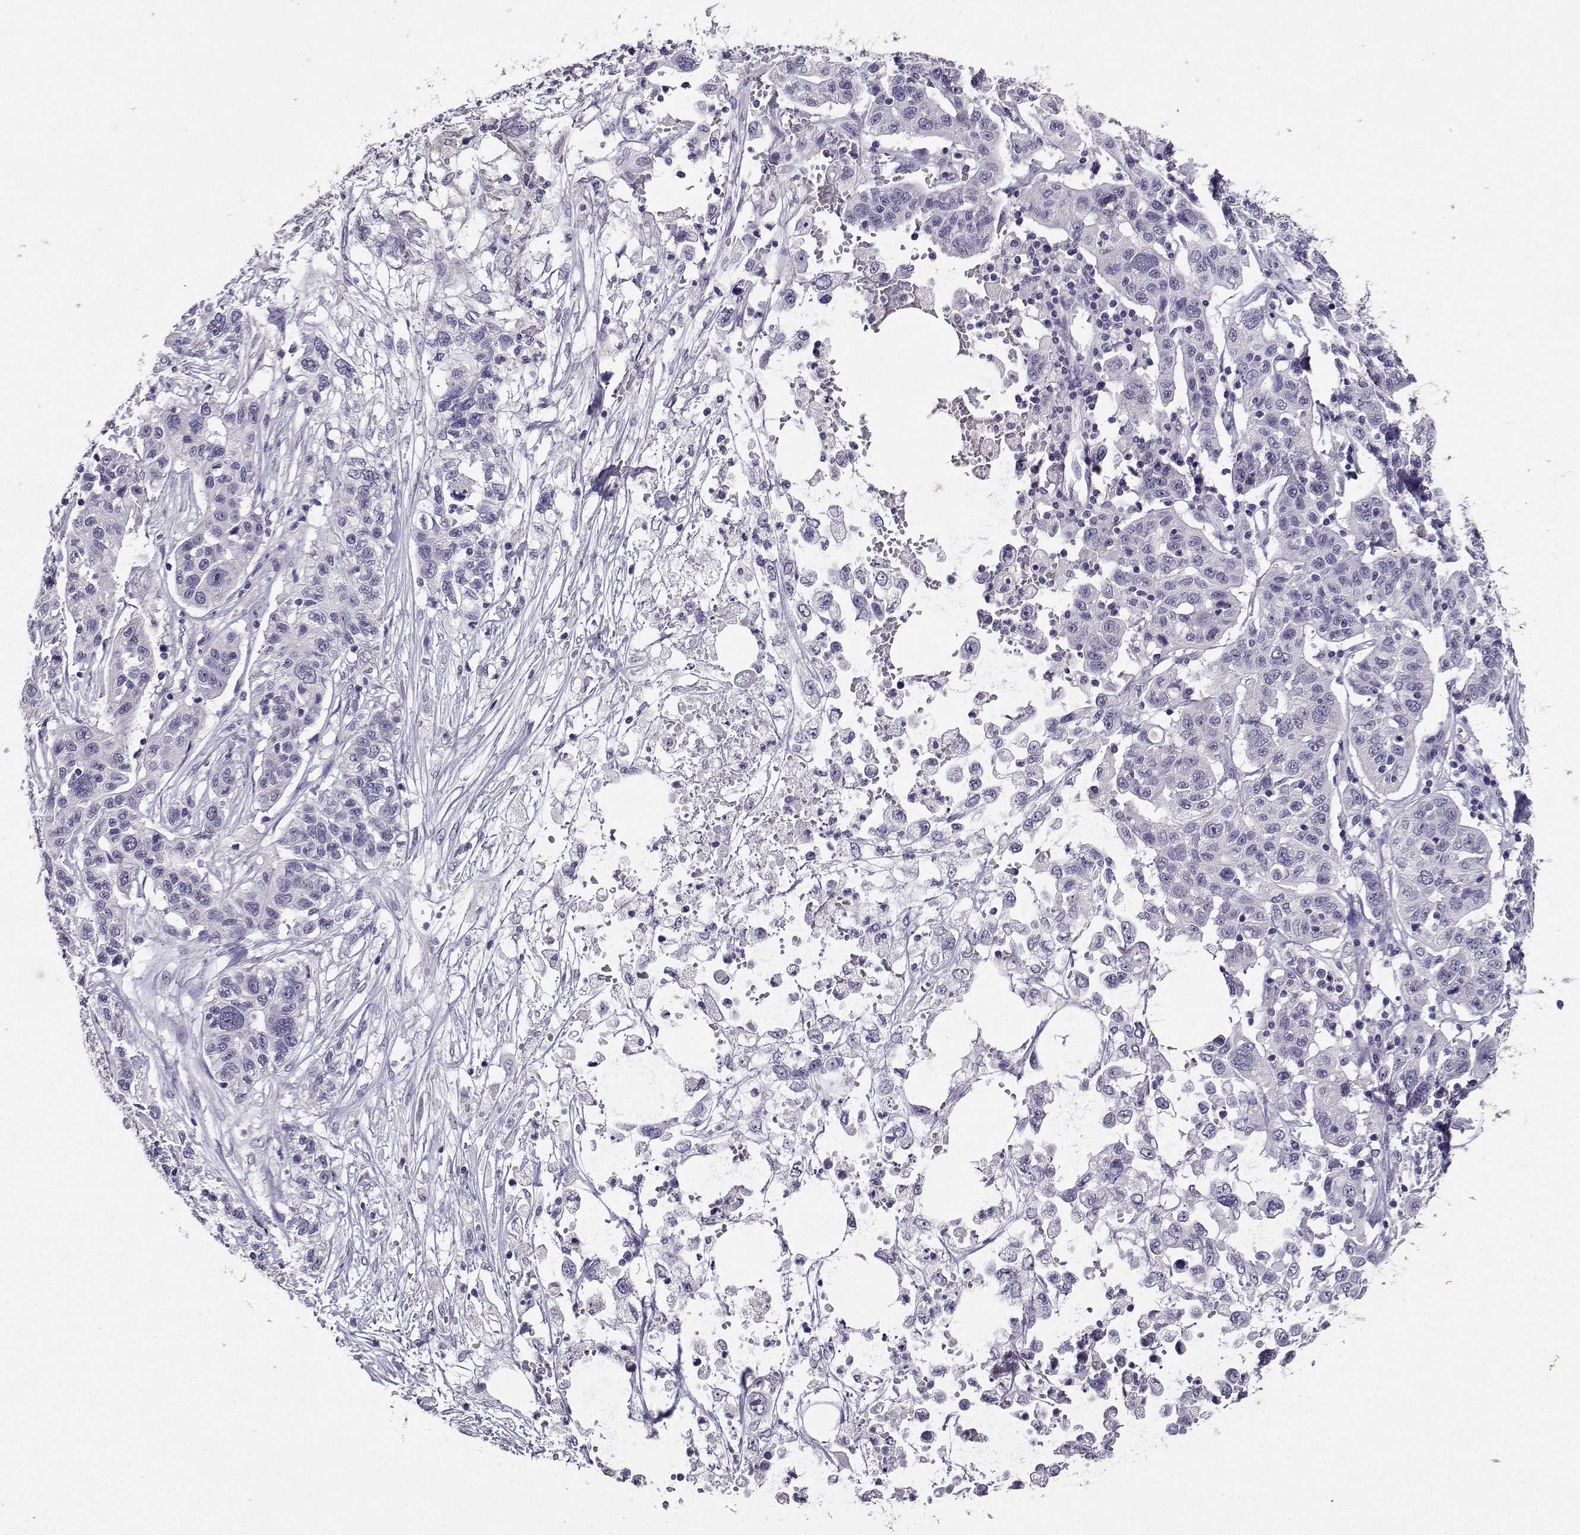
{"staining": {"intensity": "negative", "quantity": "none", "location": "none"}, "tissue": "liver cancer", "cell_type": "Tumor cells", "image_type": "cancer", "snomed": [{"axis": "morphology", "description": "Adenocarcinoma, NOS"}, {"axis": "morphology", "description": "Cholangiocarcinoma"}, {"axis": "topography", "description": "Liver"}], "caption": "A micrograph of liver cancer (cholangiocarcinoma) stained for a protein shows no brown staining in tumor cells.", "gene": "SPAG11B", "patient": {"sex": "male", "age": 64}}